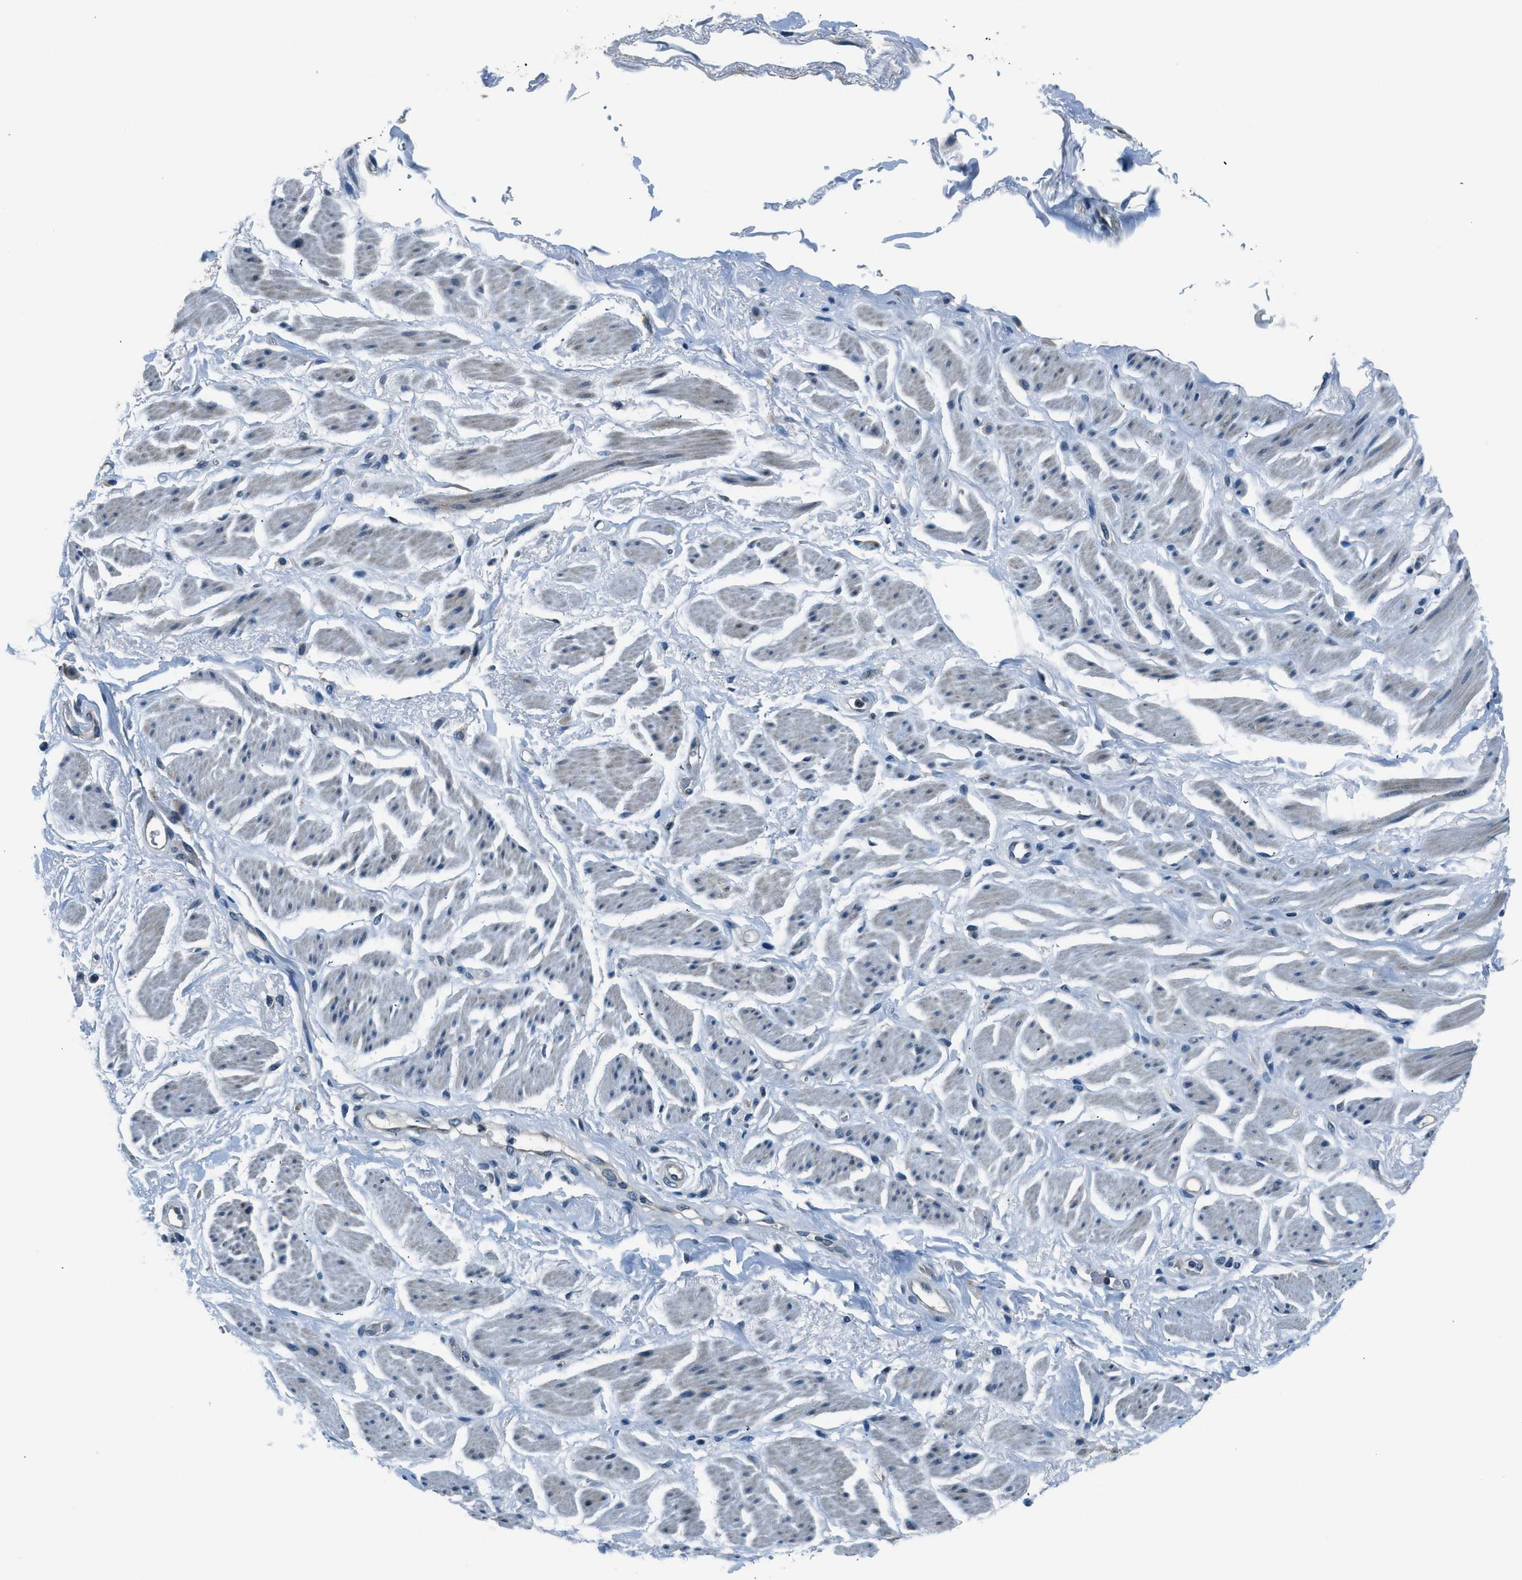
{"staining": {"intensity": "negative", "quantity": "none", "location": "none"}, "tissue": "adipose tissue", "cell_type": "Adipocytes", "image_type": "normal", "snomed": [{"axis": "morphology", "description": "Normal tissue, NOS"}, {"axis": "topography", "description": "Soft tissue"}, {"axis": "topography", "description": "Peripheral nerve tissue"}], "caption": "DAB (3,3'-diaminobenzidine) immunohistochemical staining of unremarkable human adipose tissue reveals no significant staining in adipocytes. (Immunohistochemistry, brightfield microscopy, high magnification).", "gene": "NME8", "patient": {"sex": "female", "age": 71}}